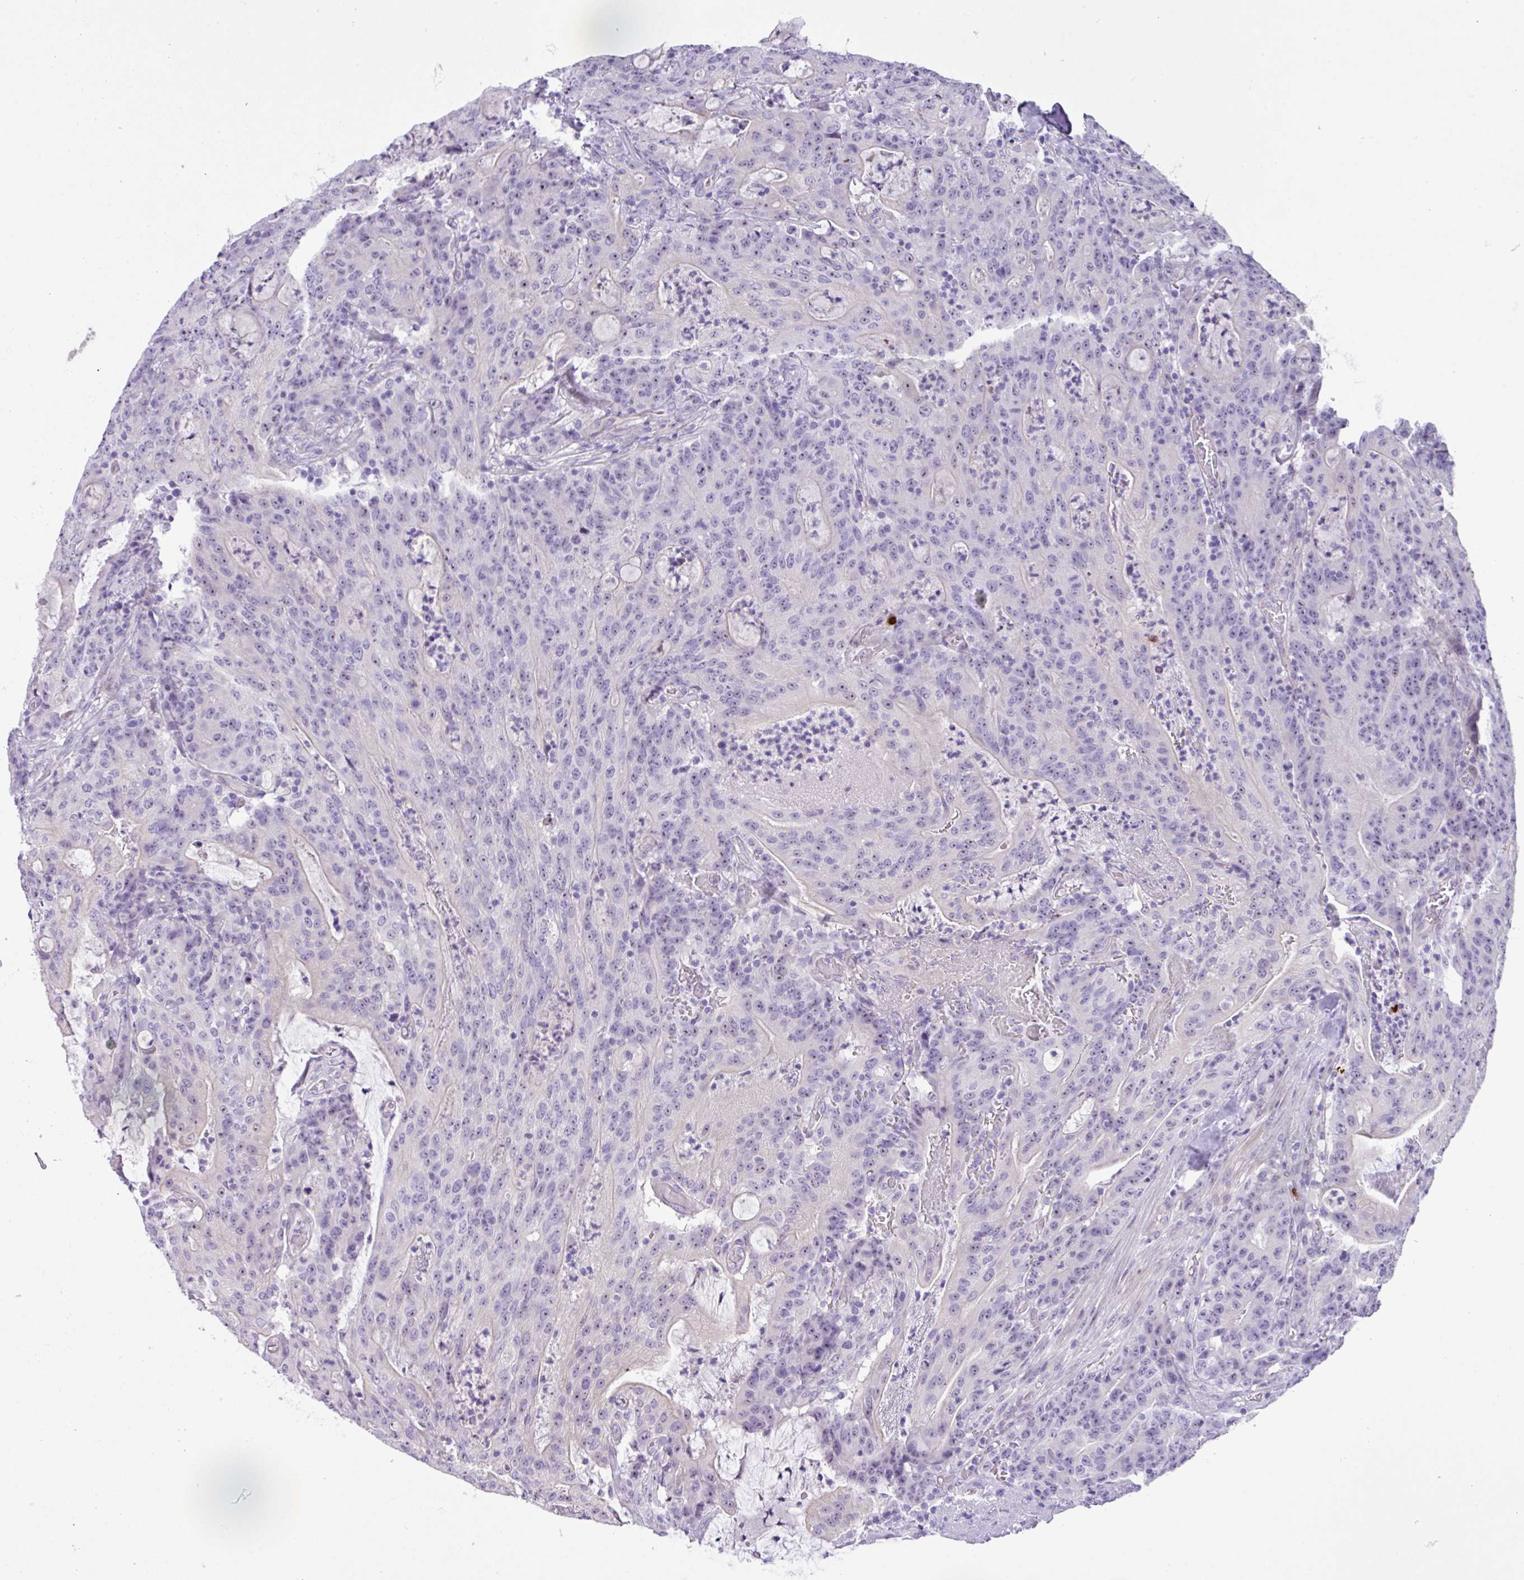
{"staining": {"intensity": "negative", "quantity": "none", "location": "none"}, "tissue": "colorectal cancer", "cell_type": "Tumor cells", "image_type": "cancer", "snomed": [{"axis": "morphology", "description": "Adenocarcinoma, NOS"}, {"axis": "topography", "description": "Colon"}], "caption": "Tumor cells show no significant expression in colorectal cancer.", "gene": "MRM2", "patient": {"sex": "male", "age": 83}}